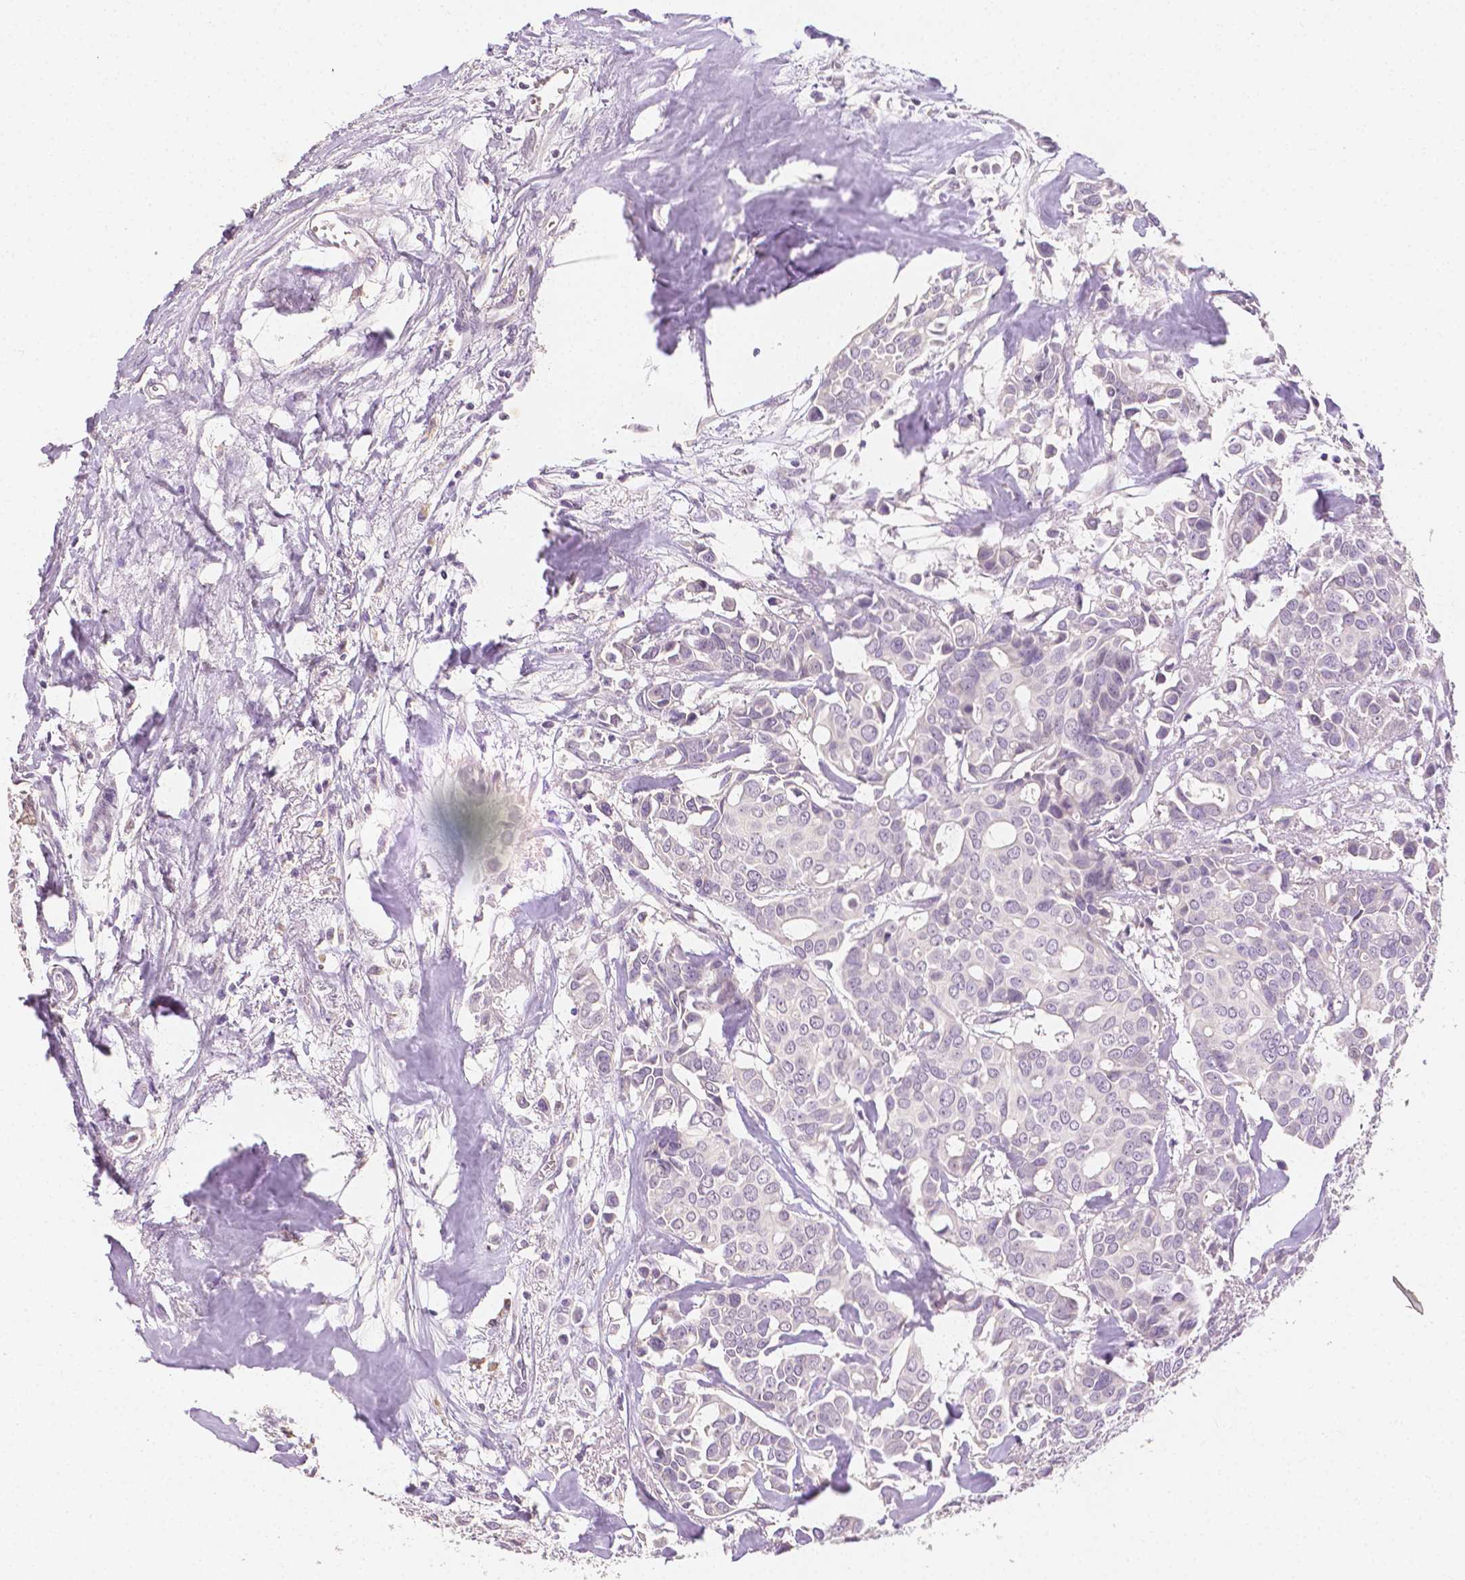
{"staining": {"intensity": "negative", "quantity": "none", "location": "none"}, "tissue": "breast cancer", "cell_type": "Tumor cells", "image_type": "cancer", "snomed": [{"axis": "morphology", "description": "Duct carcinoma"}, {"axis": "topography", "description": "Breast"}], "caption": "Image shows no protein staining in tumor cells of breast invasive ductal carcinoma tissue.", "gene": "TGM1", "patient": {"sex": "female", "age": 54}}